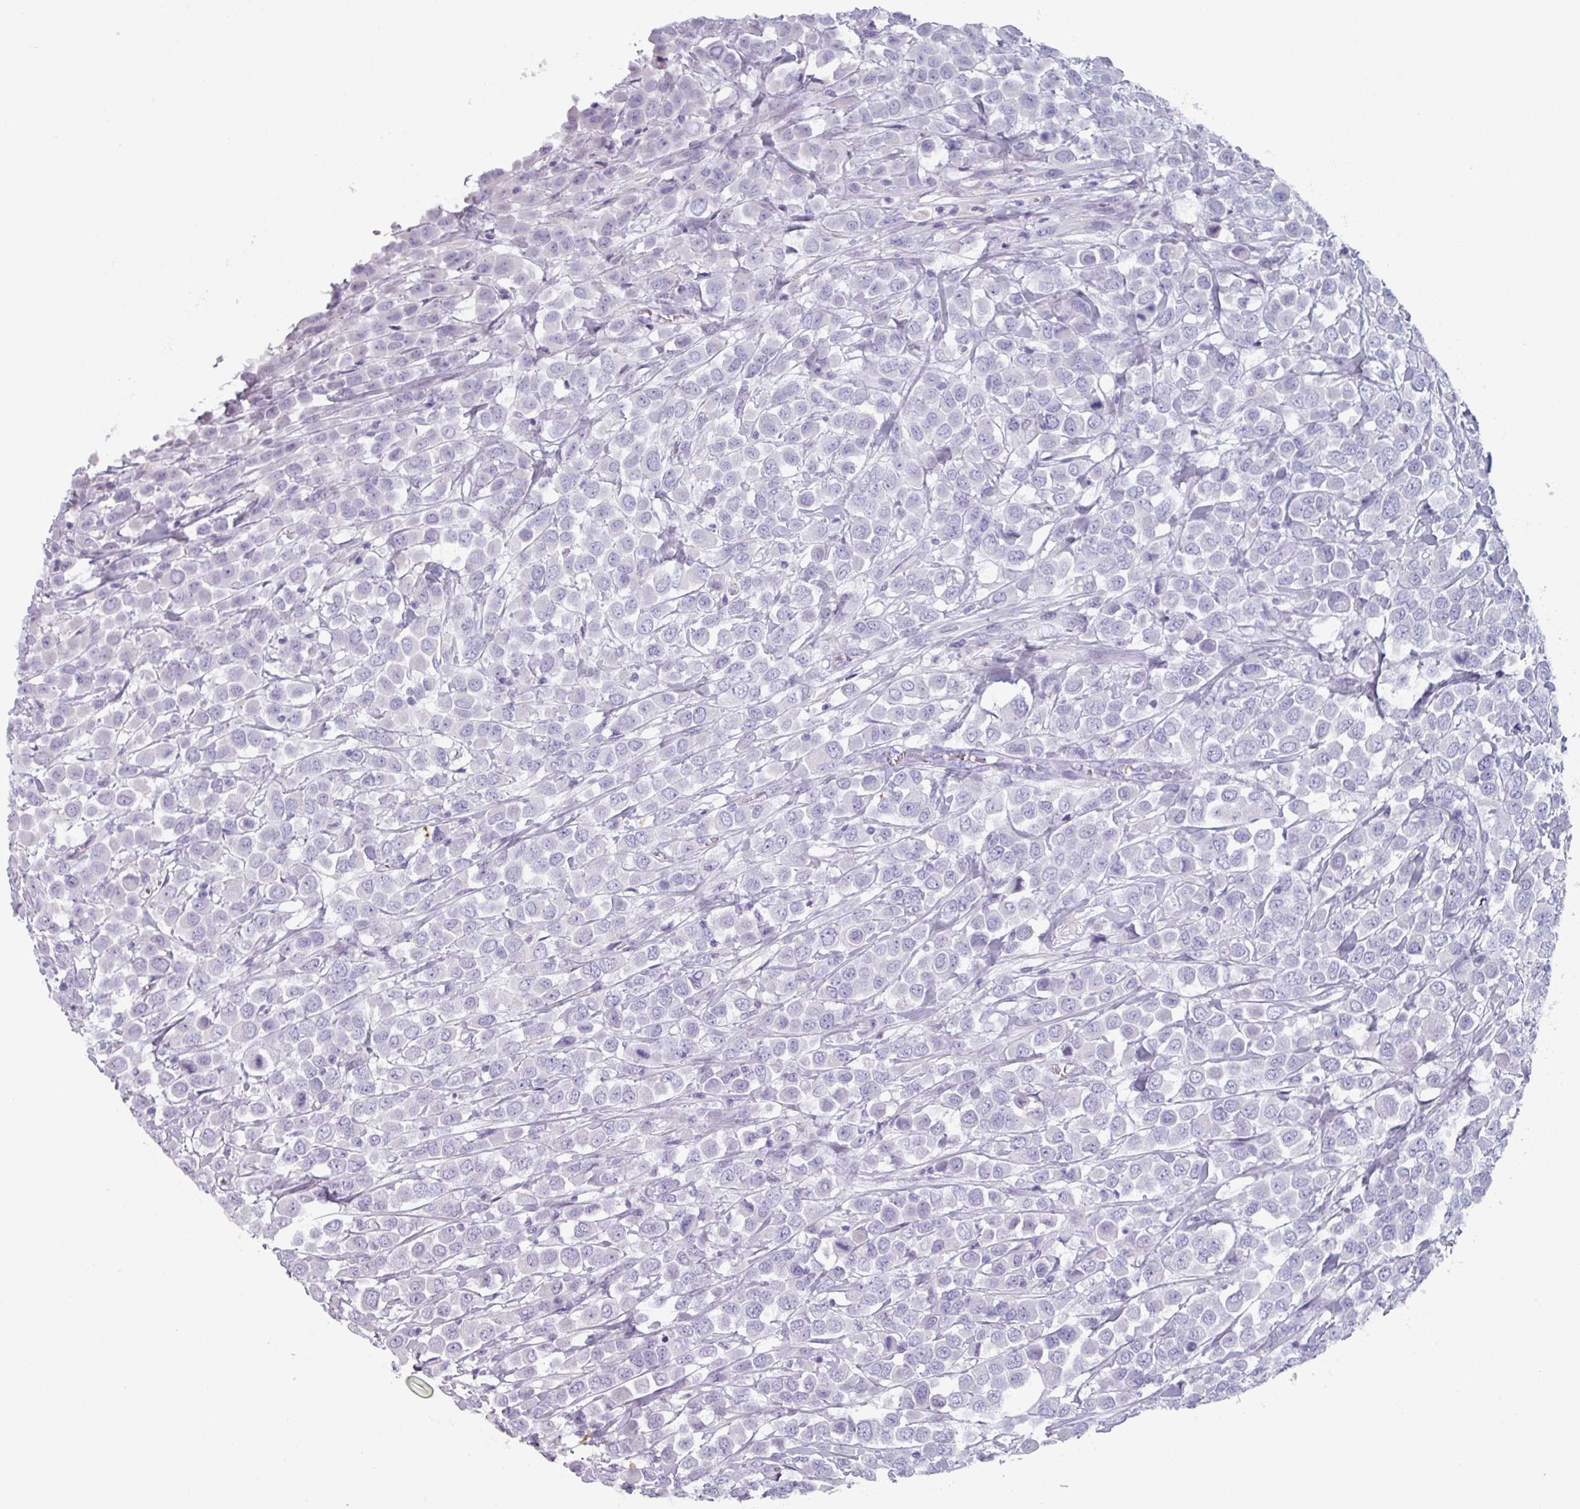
{"staining": {"intensity": "negative", "quantity": "none", "location": "none"}, "tissue": "breast cancer", "cell_type": "Tumor cells", "image_type": "cancer", "snomed": [{"axis": "morphology", "description": "Duct carcinoma"}, {"axis": "topography", "description": "Breast"}], "caption": "Breast infiltrating ductal carcinoma was stained to show a protein in brown. There is no significant expression in tumor cells.", "gene": "SLC35G2", "patient": {"sex": "female", "age": 61}}